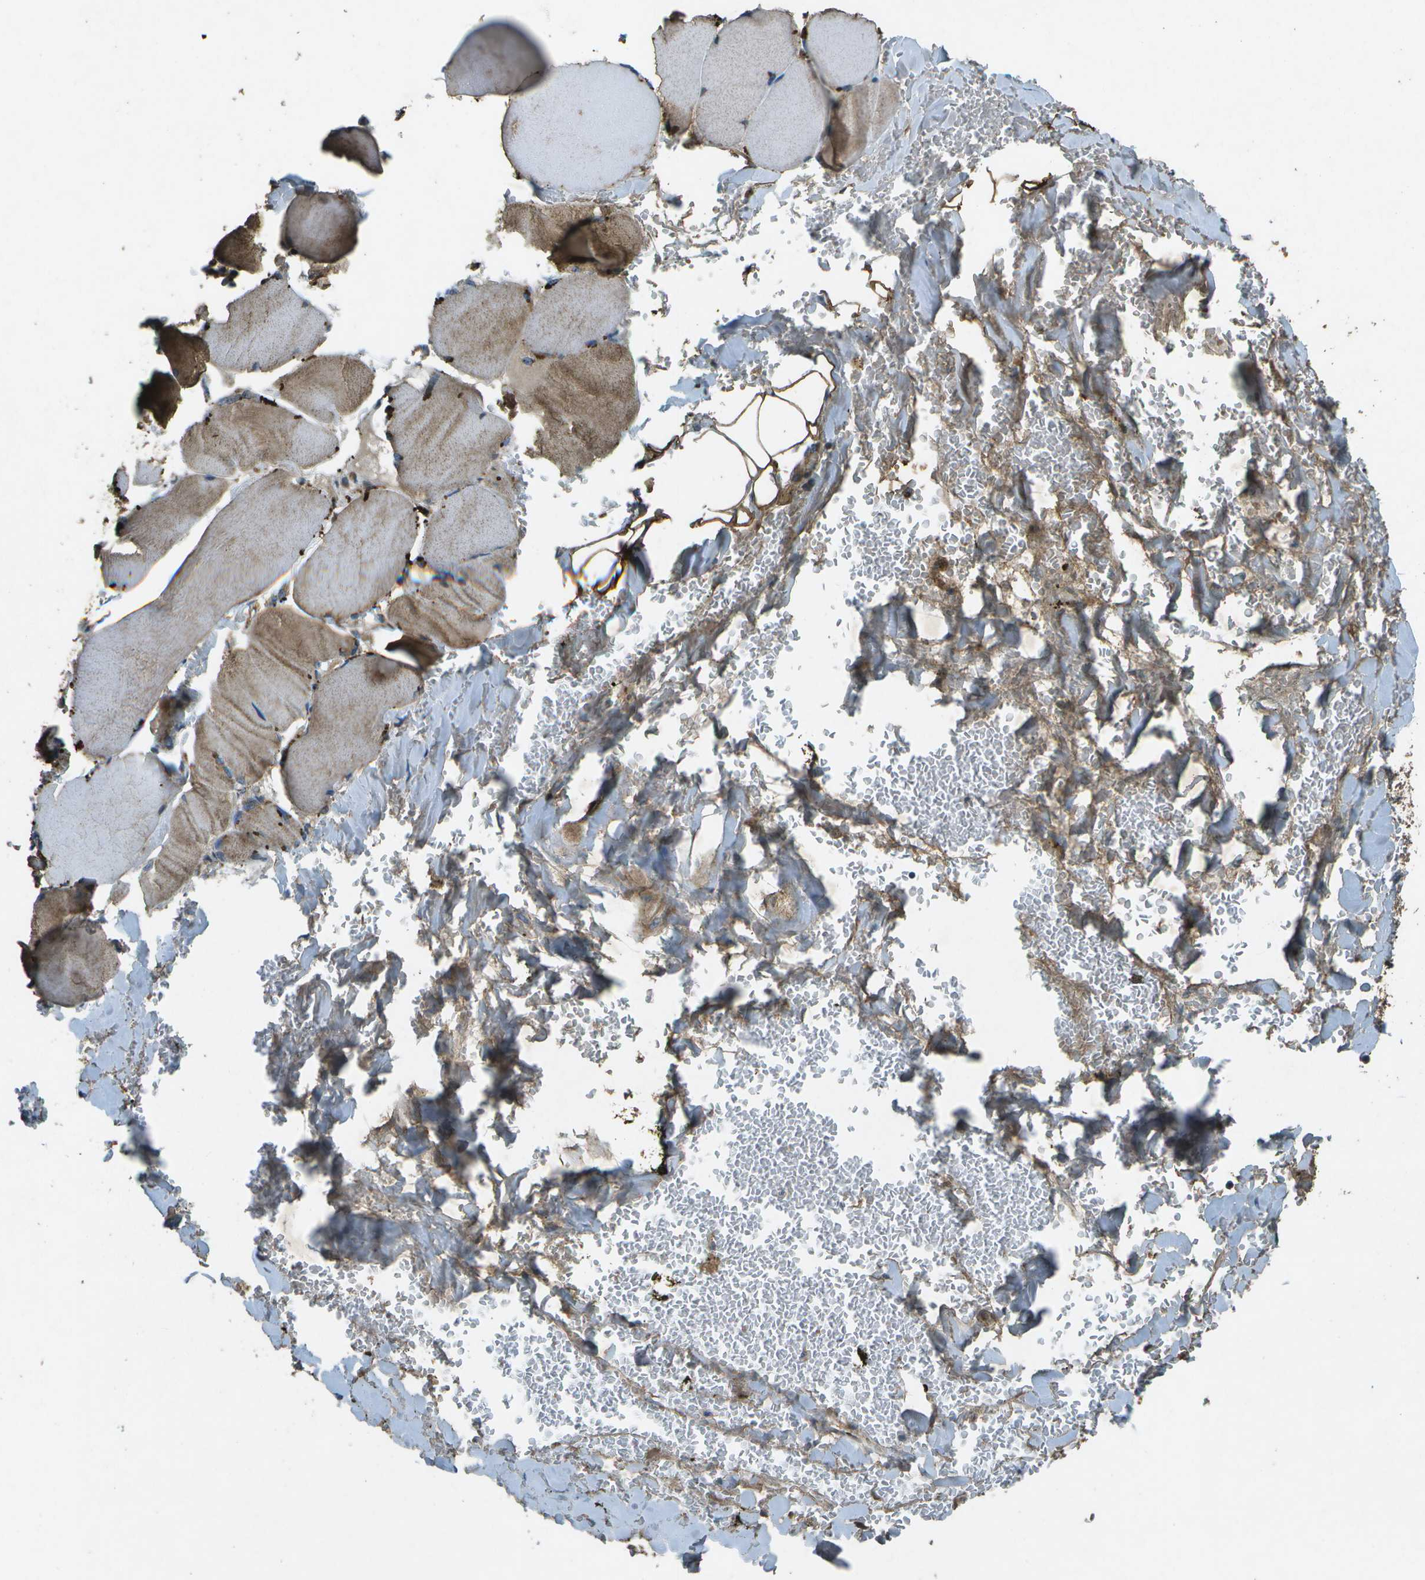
{"staining": {"intensity": "moderate", "quantity": ">75%", "location": "cytoplasmic/membranous"}, "tissue": "skeletal muscle", "cell_type": "Myocytes", "image_type": "normal", "snomed": [{"axis": "morphology", "description": "Normal tissue, NOS"}, {"axis": "topography", "description": "Skin"}, {"axis": "topography", "description": "Skeletal muscle"}], "caption": "Protein staining shows moderate cytoplasmic/membranous positivity in approximately >75% of myocytes in unremarkable skeletal muscle.", "gene": "PXYLP1", "patient": {"sex": "male", "age": 83}}